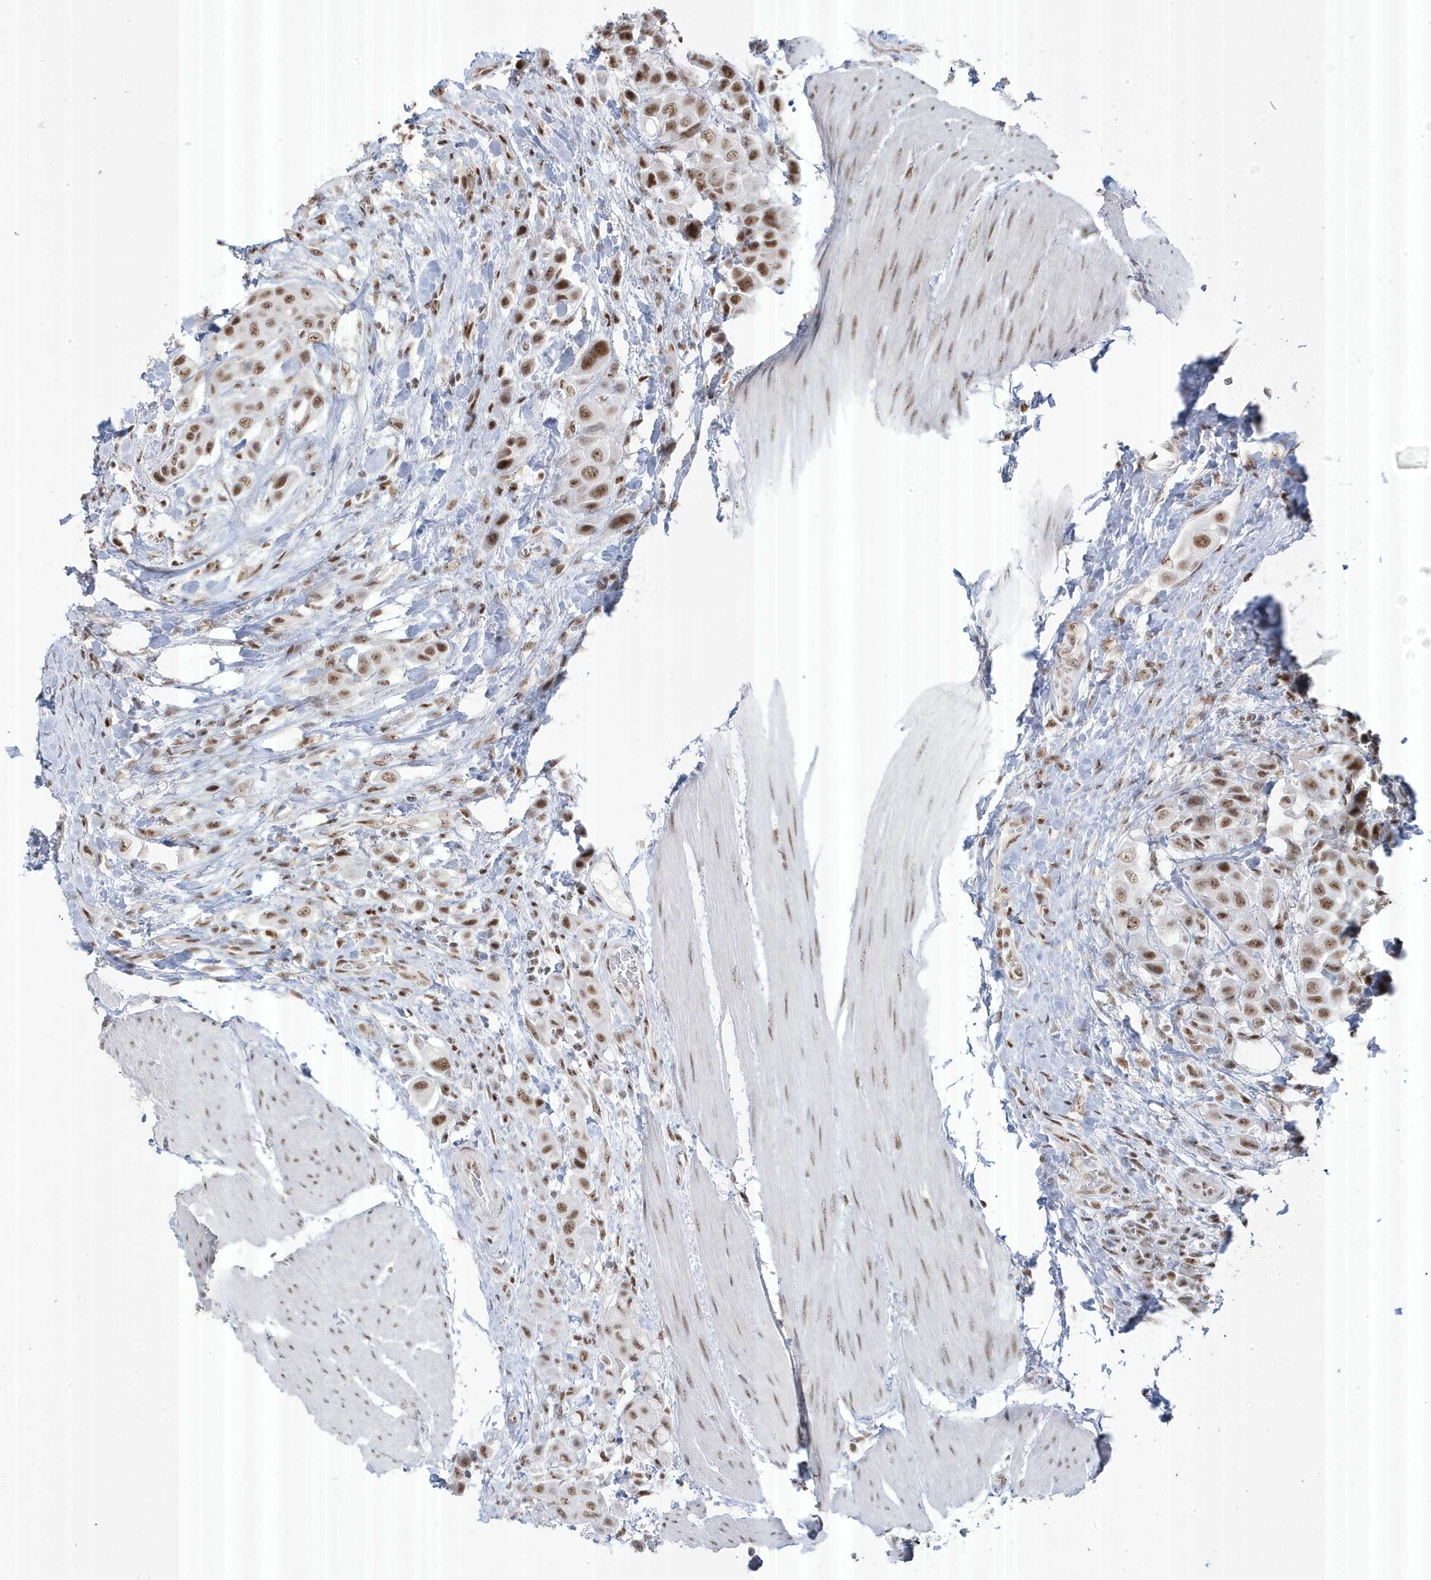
{"staining": {"intensity": "moderate", "quantity": ">75%", "location": "nuclear"}, "tissue": "urothelial cancer", "cell_type": "Tumor cells", "image_type": "cancer", "snomed": [{"axis": "morphology", "description": "Urothelial carcinoma, High grade"}, {"axis": "topography", "description": "Urinary bladder"}], "caption": "IHC of urothelial cancer displays medium levels of moderate nuclear expression in about >75% of tumor cells.", "gene": "MTREX", "patient": {"sex": "male", "age": 50}}